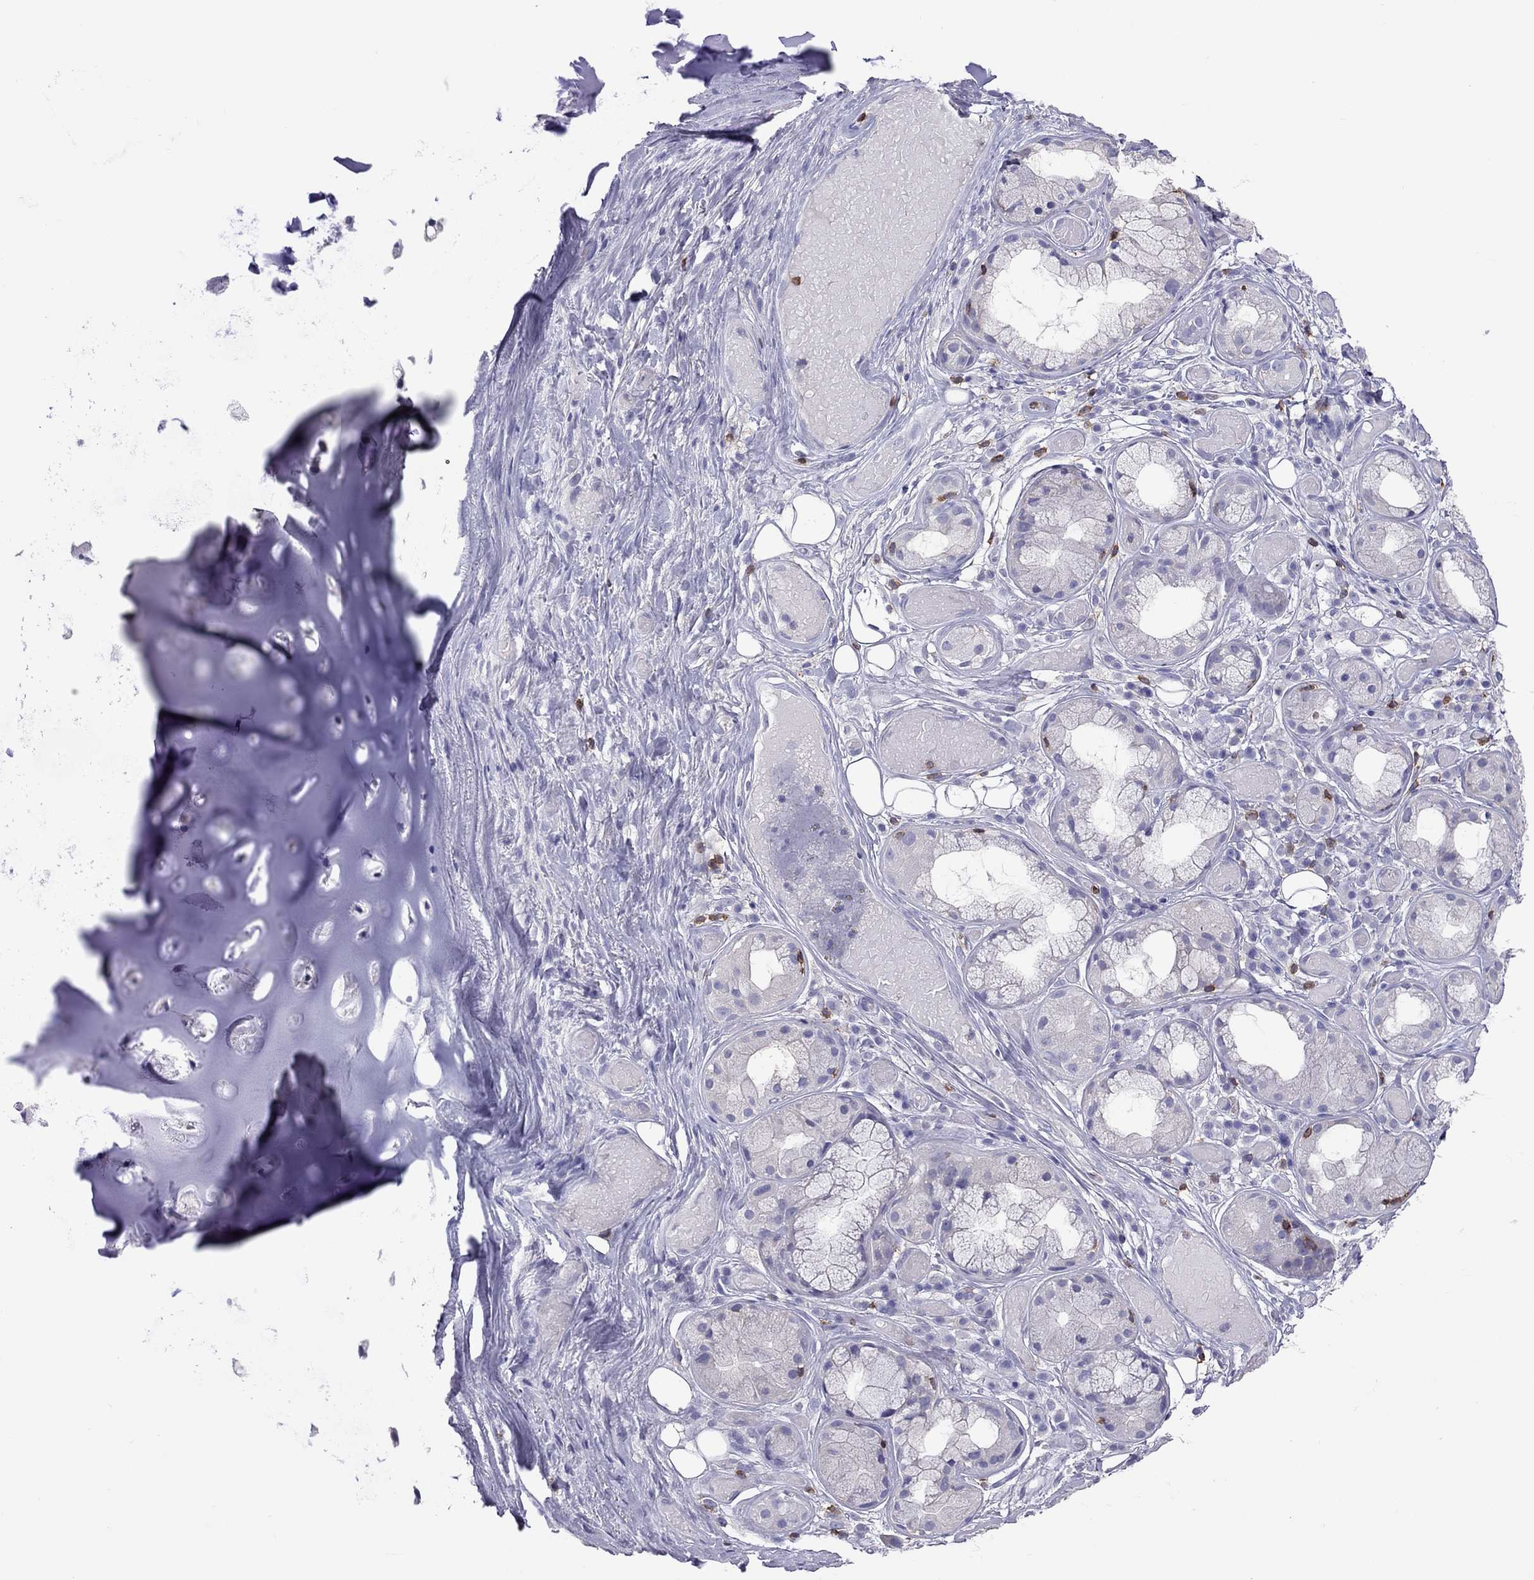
{"staining": {"intensity": "negative", "quantity": "none", "location": "none"}, "tissue": "adipose tissue", "cell_type": "Adipocytes", "image_type": "normal", "snomed": [{"axis": "morphology", "description": "Normal tissue, NOS"}, {"axis": "topography", "description": "Cartilage tissue"}], "caption": "Normal adipose tissue was stained to show a protein in brown. There is no significant staining in adipocytes. (DAB immunohistochemistry with hematoxylin counter stain).", "gene": "ENSG00000288637", "patient": {"sex": "male", "age": 62}}